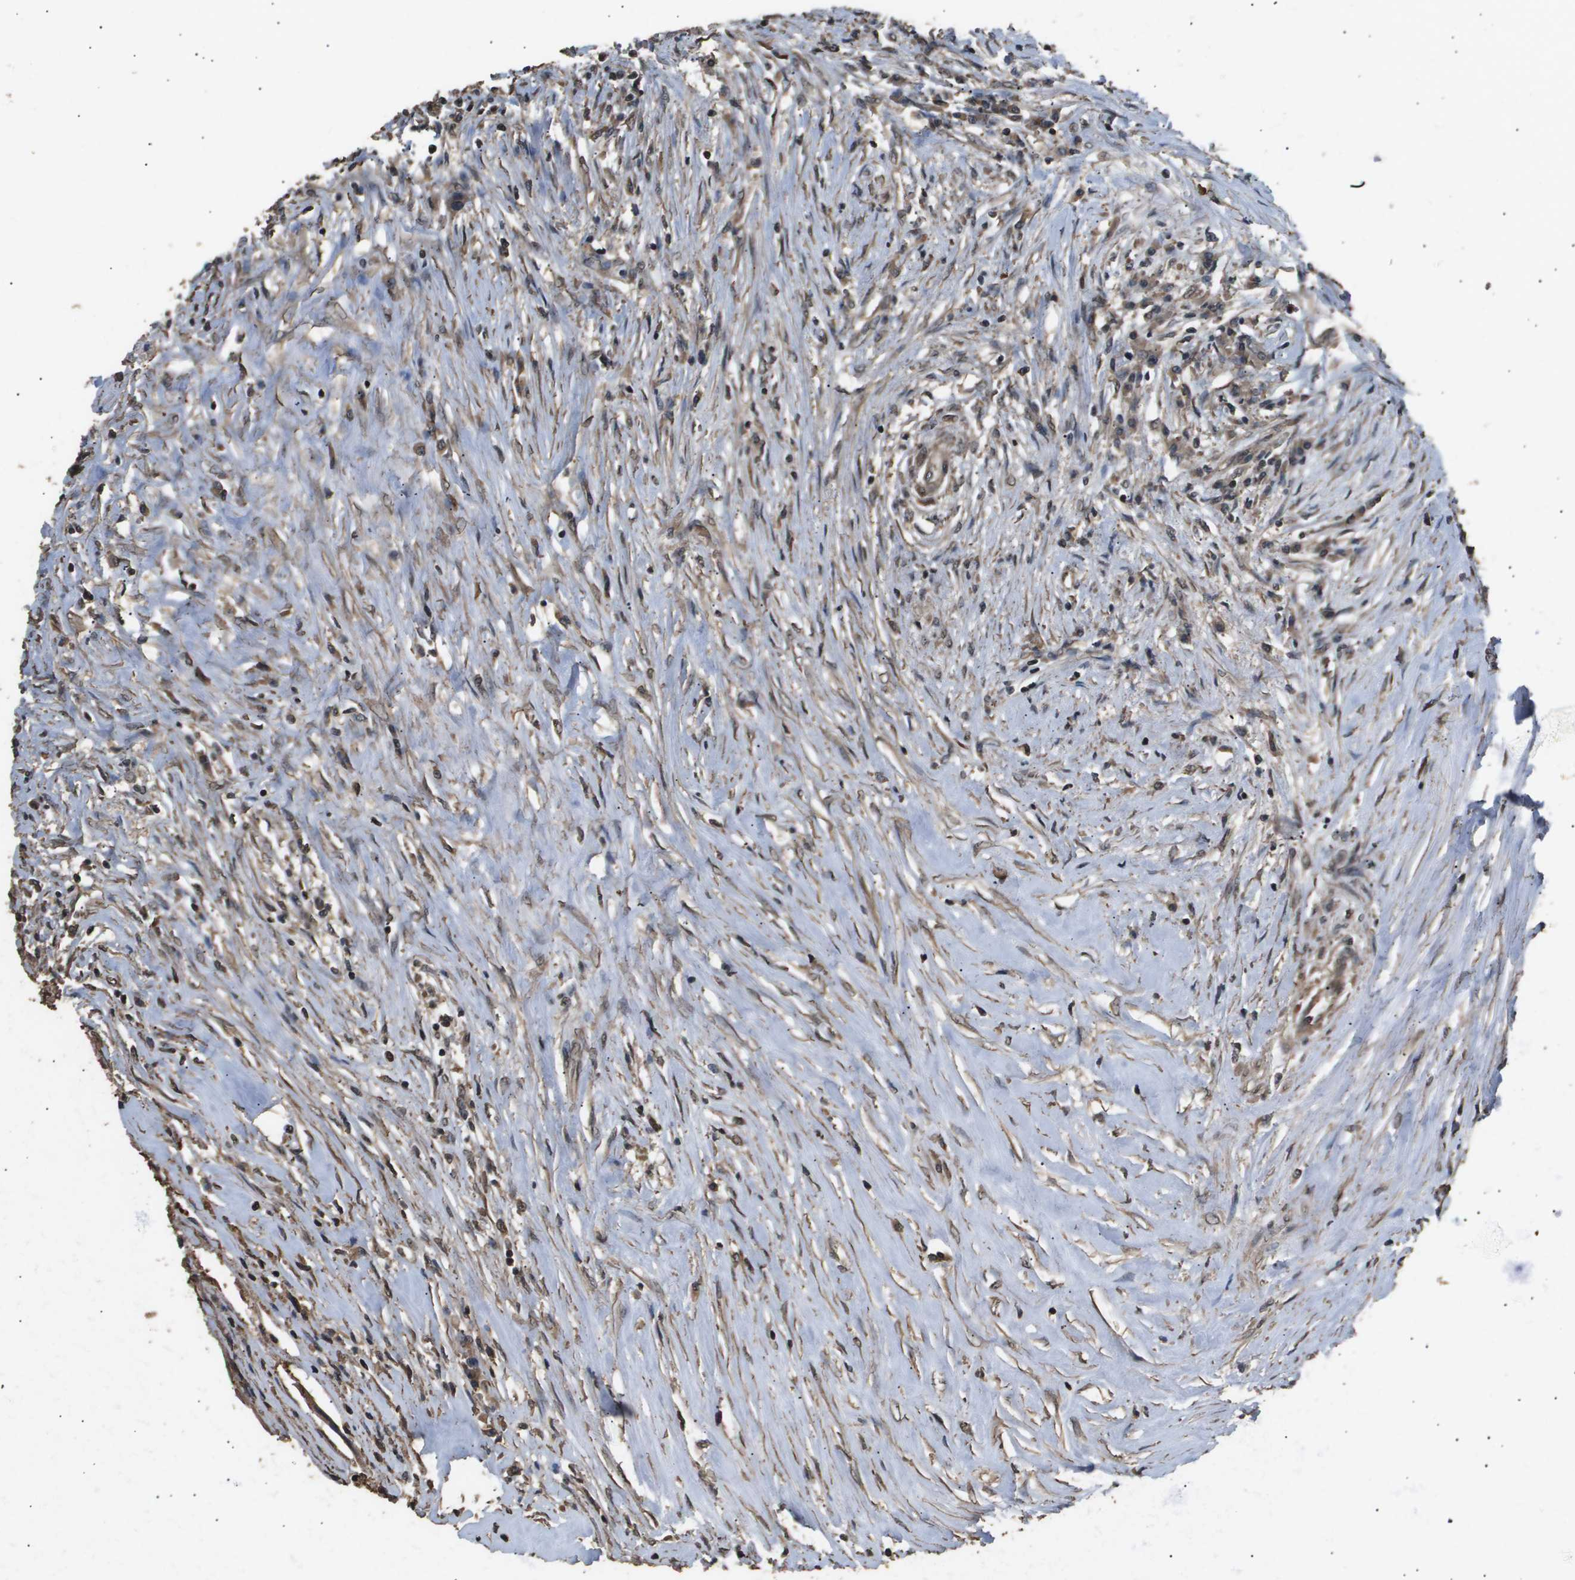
{"staining": {"intensity": "weak", "quantity": ">75%", "location": "cytoplasmic/membranous,nuclear"}, "tissue": "colorectal cancer", "cell_type": "Tumor cells", "image_type": "cancer", "snomed": [{"axis": "morphology", "description": "Adenocarcinoma, NOS"}, {"axis": "topography", "description": "Rectum"}], "caption": "Human adenocarcinoma (colorectal) stained with a brown dye shows weak cytoplasmic/membranous and nuclear positive staining in about >75% of tumor cells.", "gene": "ING1", "patient": {"sex": "male", "age": 63}}